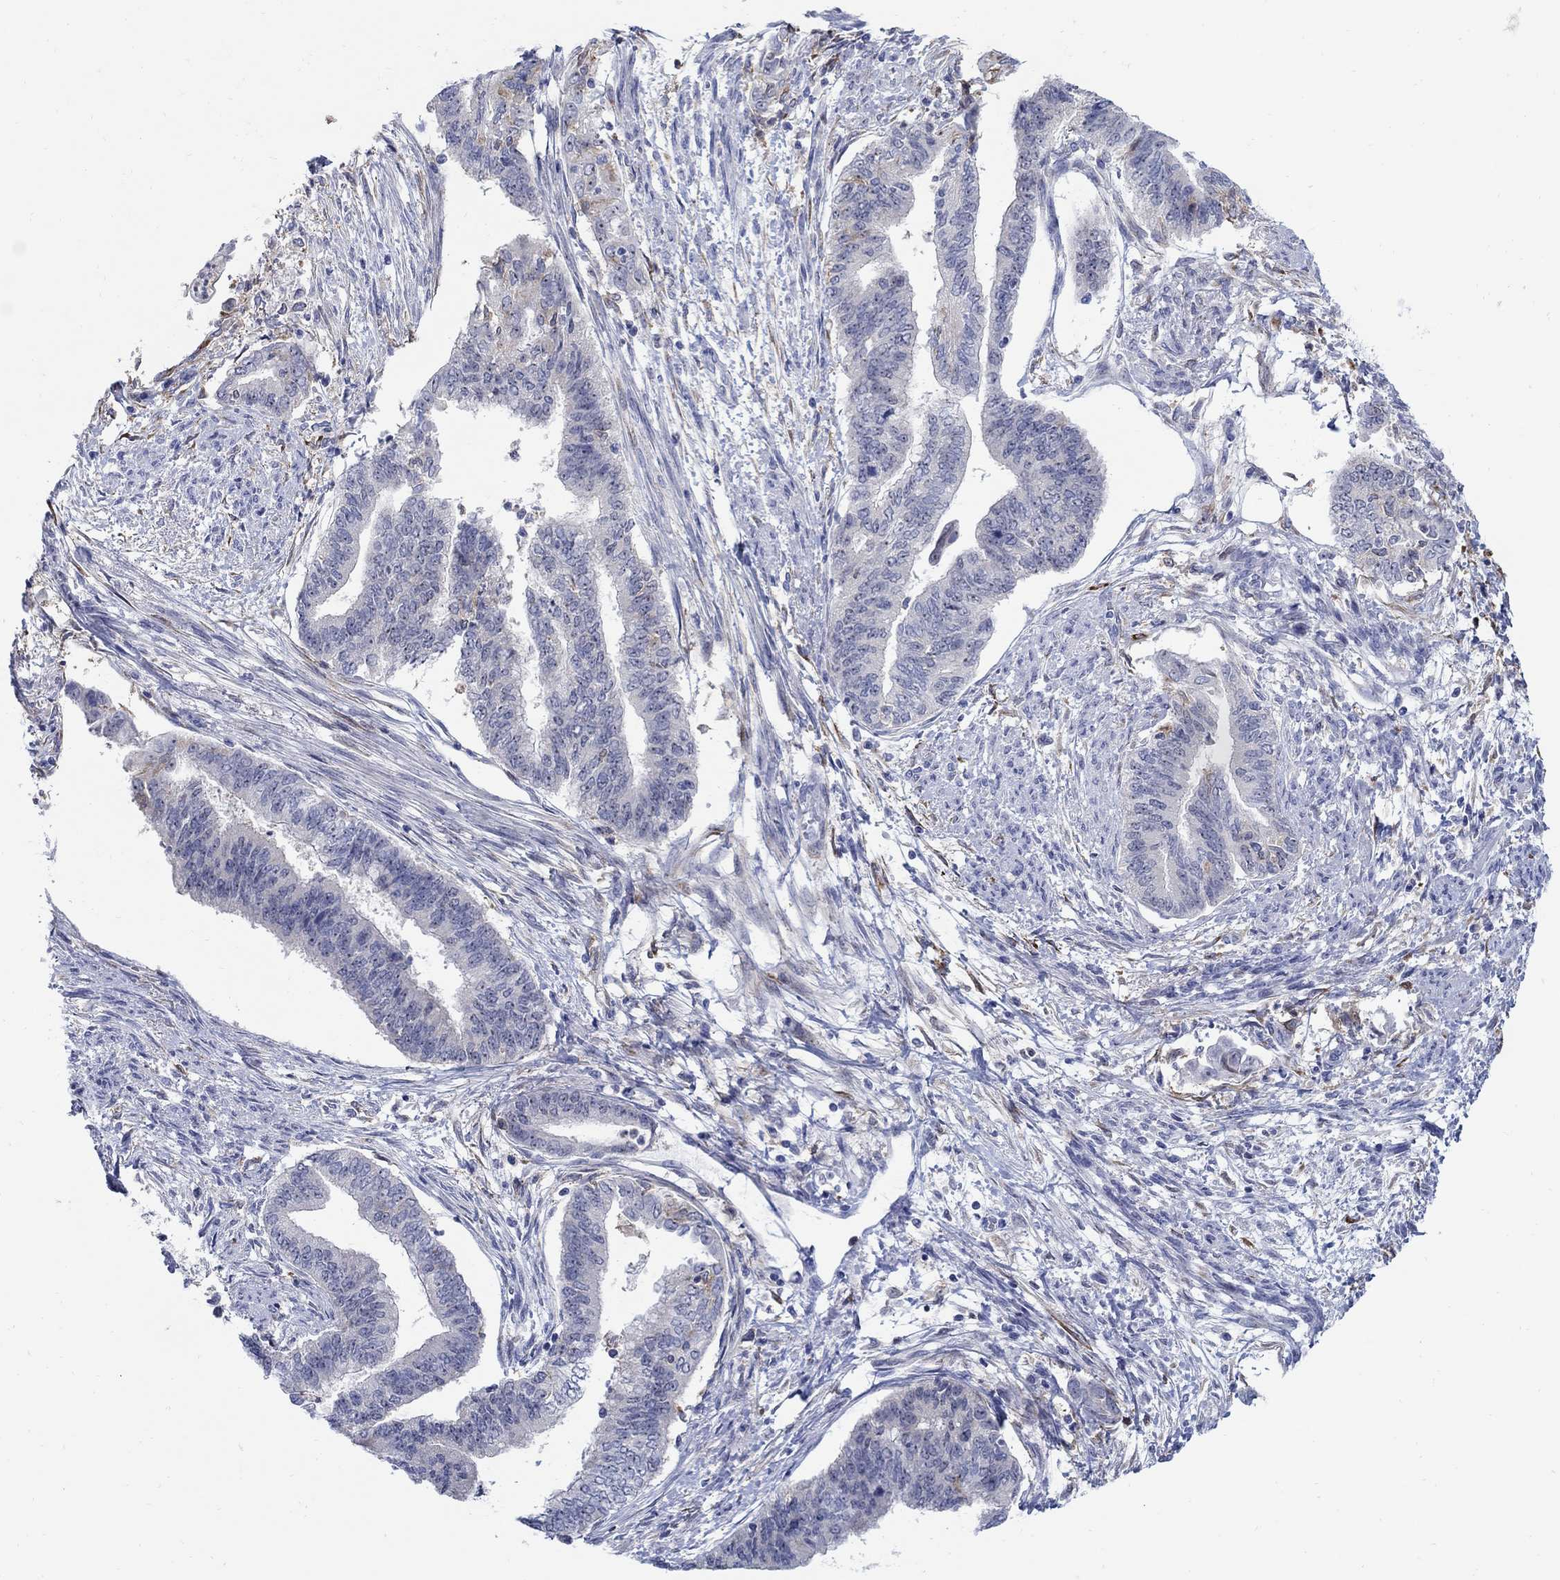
{"staining": {"intensity": "negative", "quantity": "none", "location": "none"}, "tissue": "endometrial cancer", "cell_type": "Tumor cells", "image_type": "cancer", "snomed": [{"axis": "morphology", "description": "Adenocarcinoma, NOS"}, {"axis": "topography", "description": "Endometrium"}], "caption": "A micrograph of human endometrial cancer (adenocarcinoma) is negative for staining in tumor cells. (Stains: DAB immunohistochemistry (IHC) with hematoxylin counter stain, Microscopy: brightfield microscopy at high magnification).", "gene": "REEP2", "patient": {"sex": "female", "age": 65}}